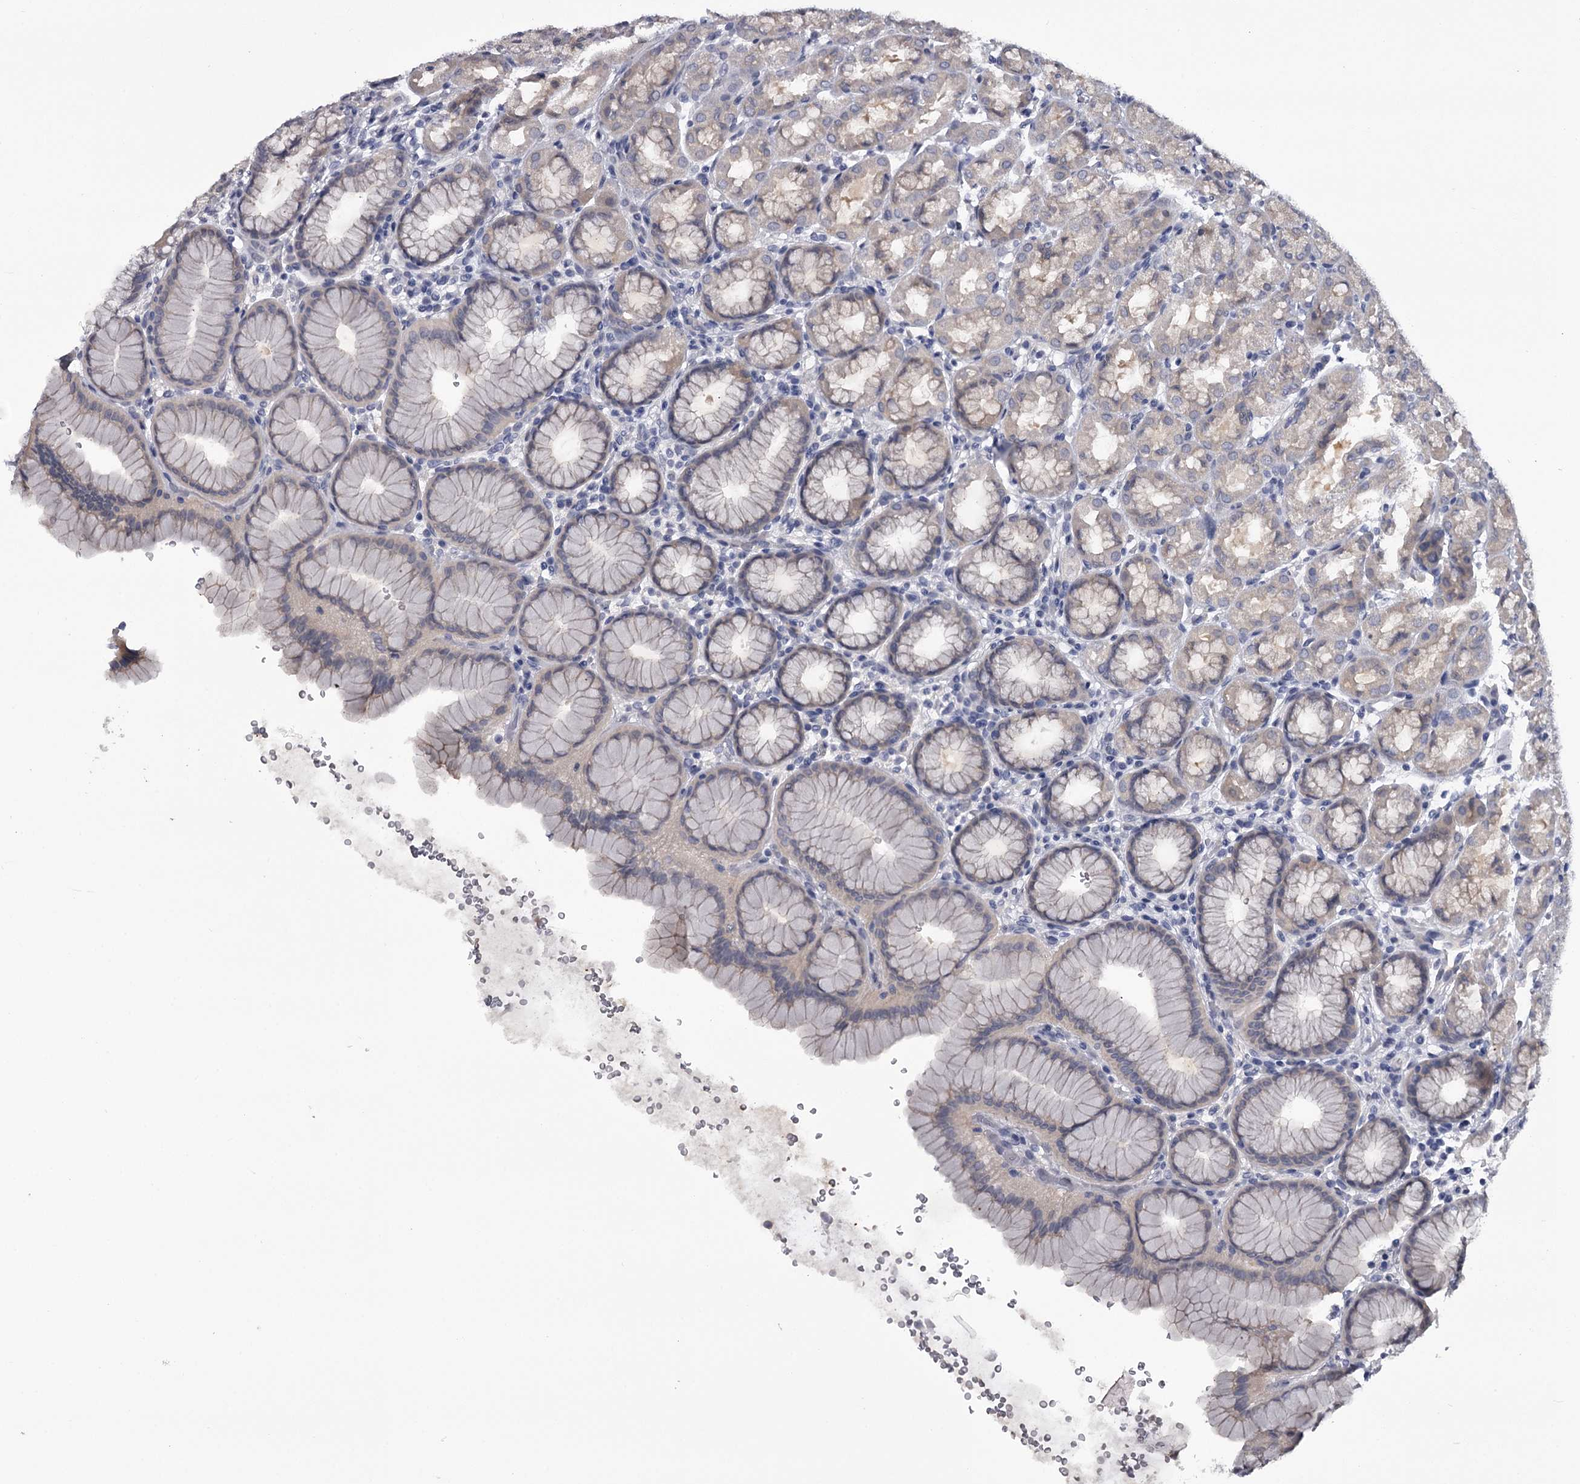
{"staining": {"intensity": "weak", "quantity": "<25%", "location": "cytoplasmic/membranous"}, "tissue": "stomach", "cell_type": "Glandular cells", "image_type": "normal", "snomed": [{"axis": "morphology", "description": "Normal tissue, NOS"}, {"axis": "topography", "description": "Stomach"}], "caption": "Photomicrograph shows no significant protein staining in glandular cells of benign stomach.", "gene": "GSTO1", "patient": {"sex": "male", "age": 42}}